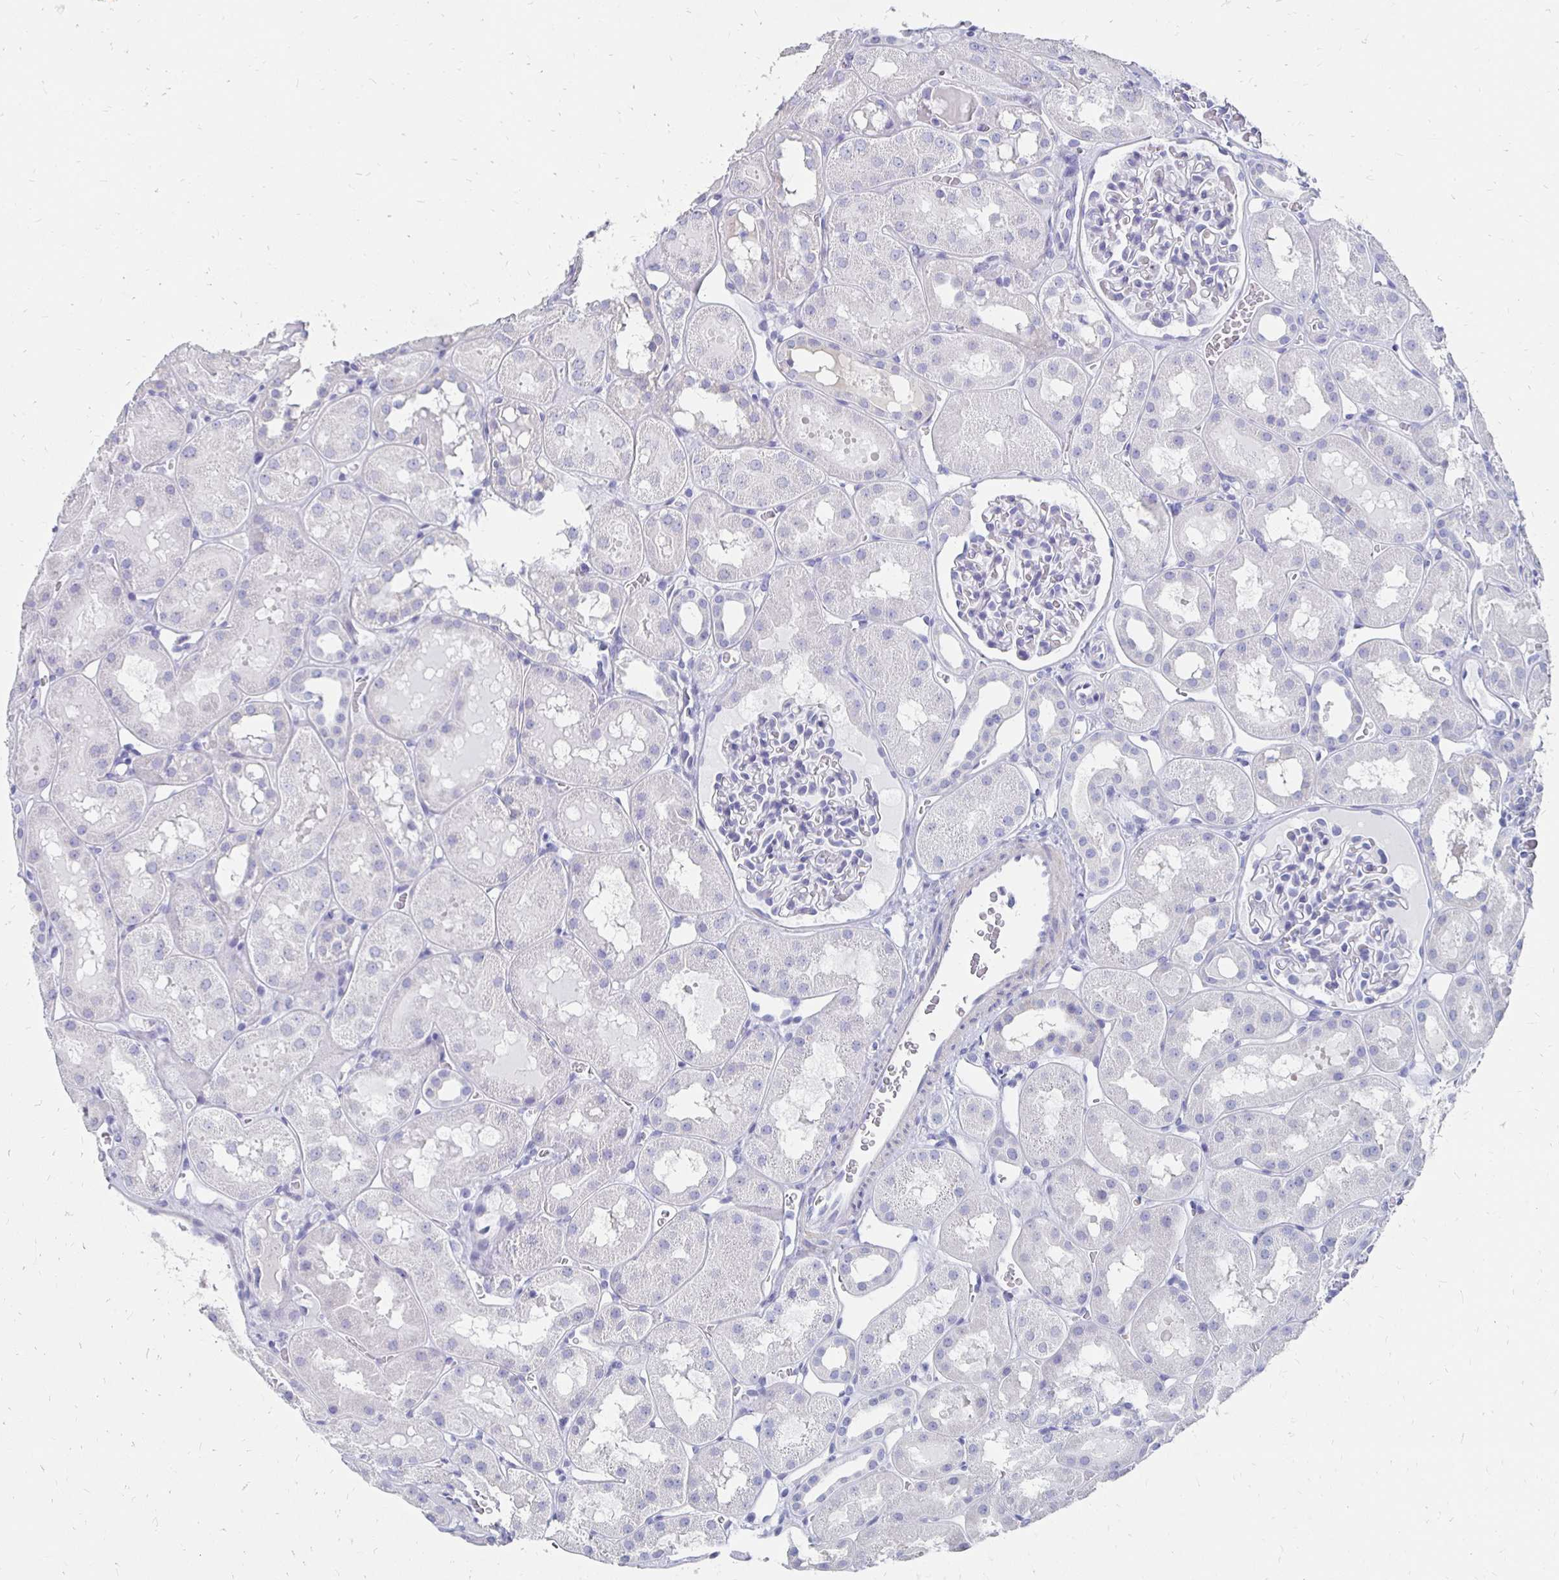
{"staining": {"intensity": "negative", "quantity": "none", "location": "none"}, "tissue": "kidney", "cell_type": "Cells in glomeruli", "image_type": "normal", "snomed": [{"axis": "morphology", "description": "Normal tissue, NOS"}, {"axis": "topography", "description": "Kidney"}, {"axis": "topography", "description": "Urinary bladder"}], "caption": "DAB immunohistochemical staining of normal human kidney displays no significant expression in cells in glomeruli.", "gene": "SYCP3", "patient": {"sex": "male", "age": 16}}